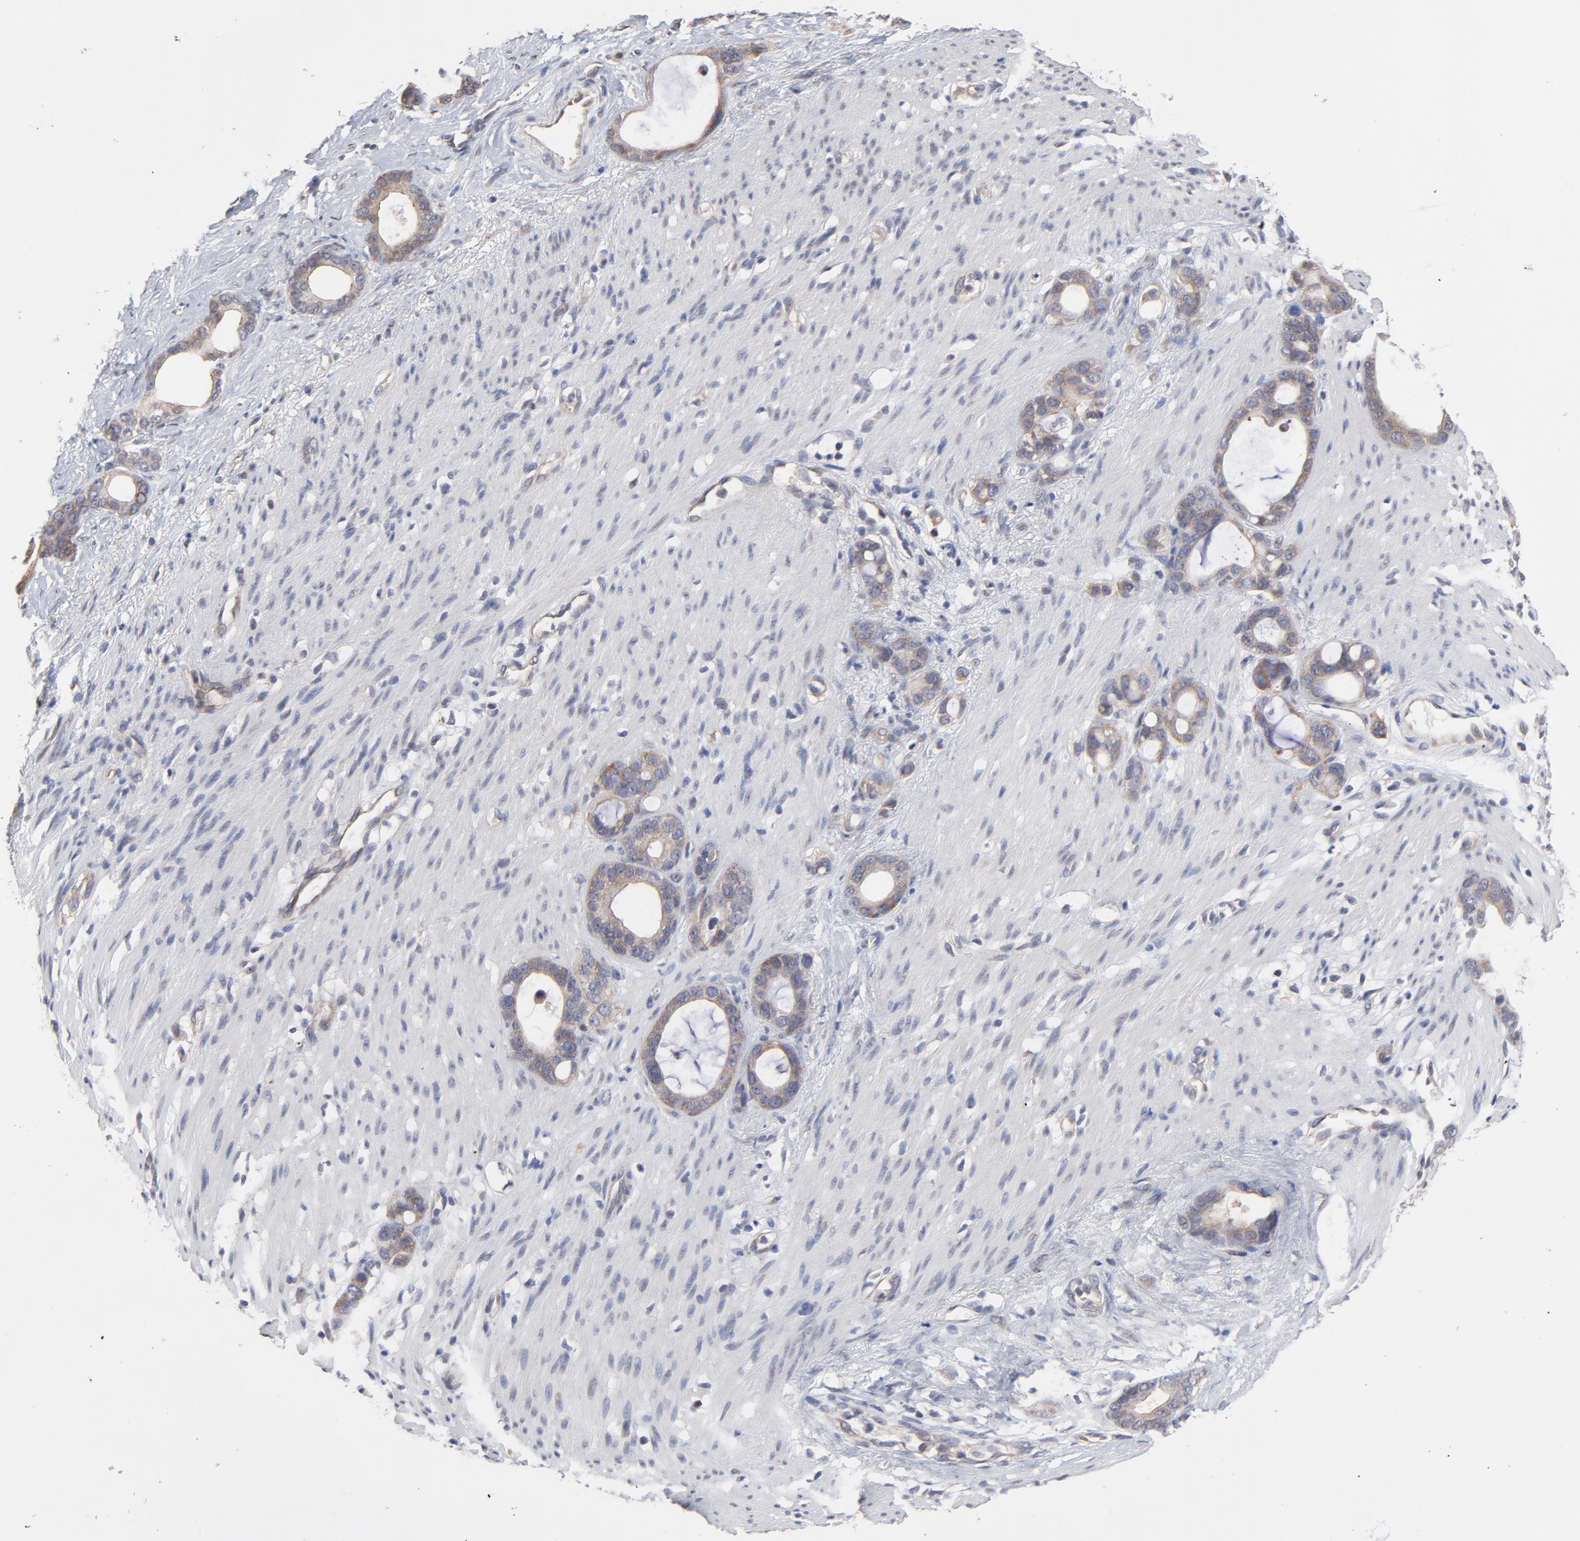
{"staining": {"intensity": "weak", "quantity": ">75%", "location": "cytoplasmic/membranous"}, "tissue": "stomach cancer", "cell_type": "Tumor cells", "image_type": "cancer", "snomed": [{"axis": "morphology", "description": "Adenocarcinoma, NOS"}, {"axis": "topography", "description": "Stomach"}], "caption": "Immunohistochemistry histopathology image of human stomach cancer stained for a protein (brown), which reveals low levels of weak cytoplasmic/membranous positivity in about >75% of tumor cells.", "gene": "ZNF157", "patient": {"sex": "female", "age": 75}}